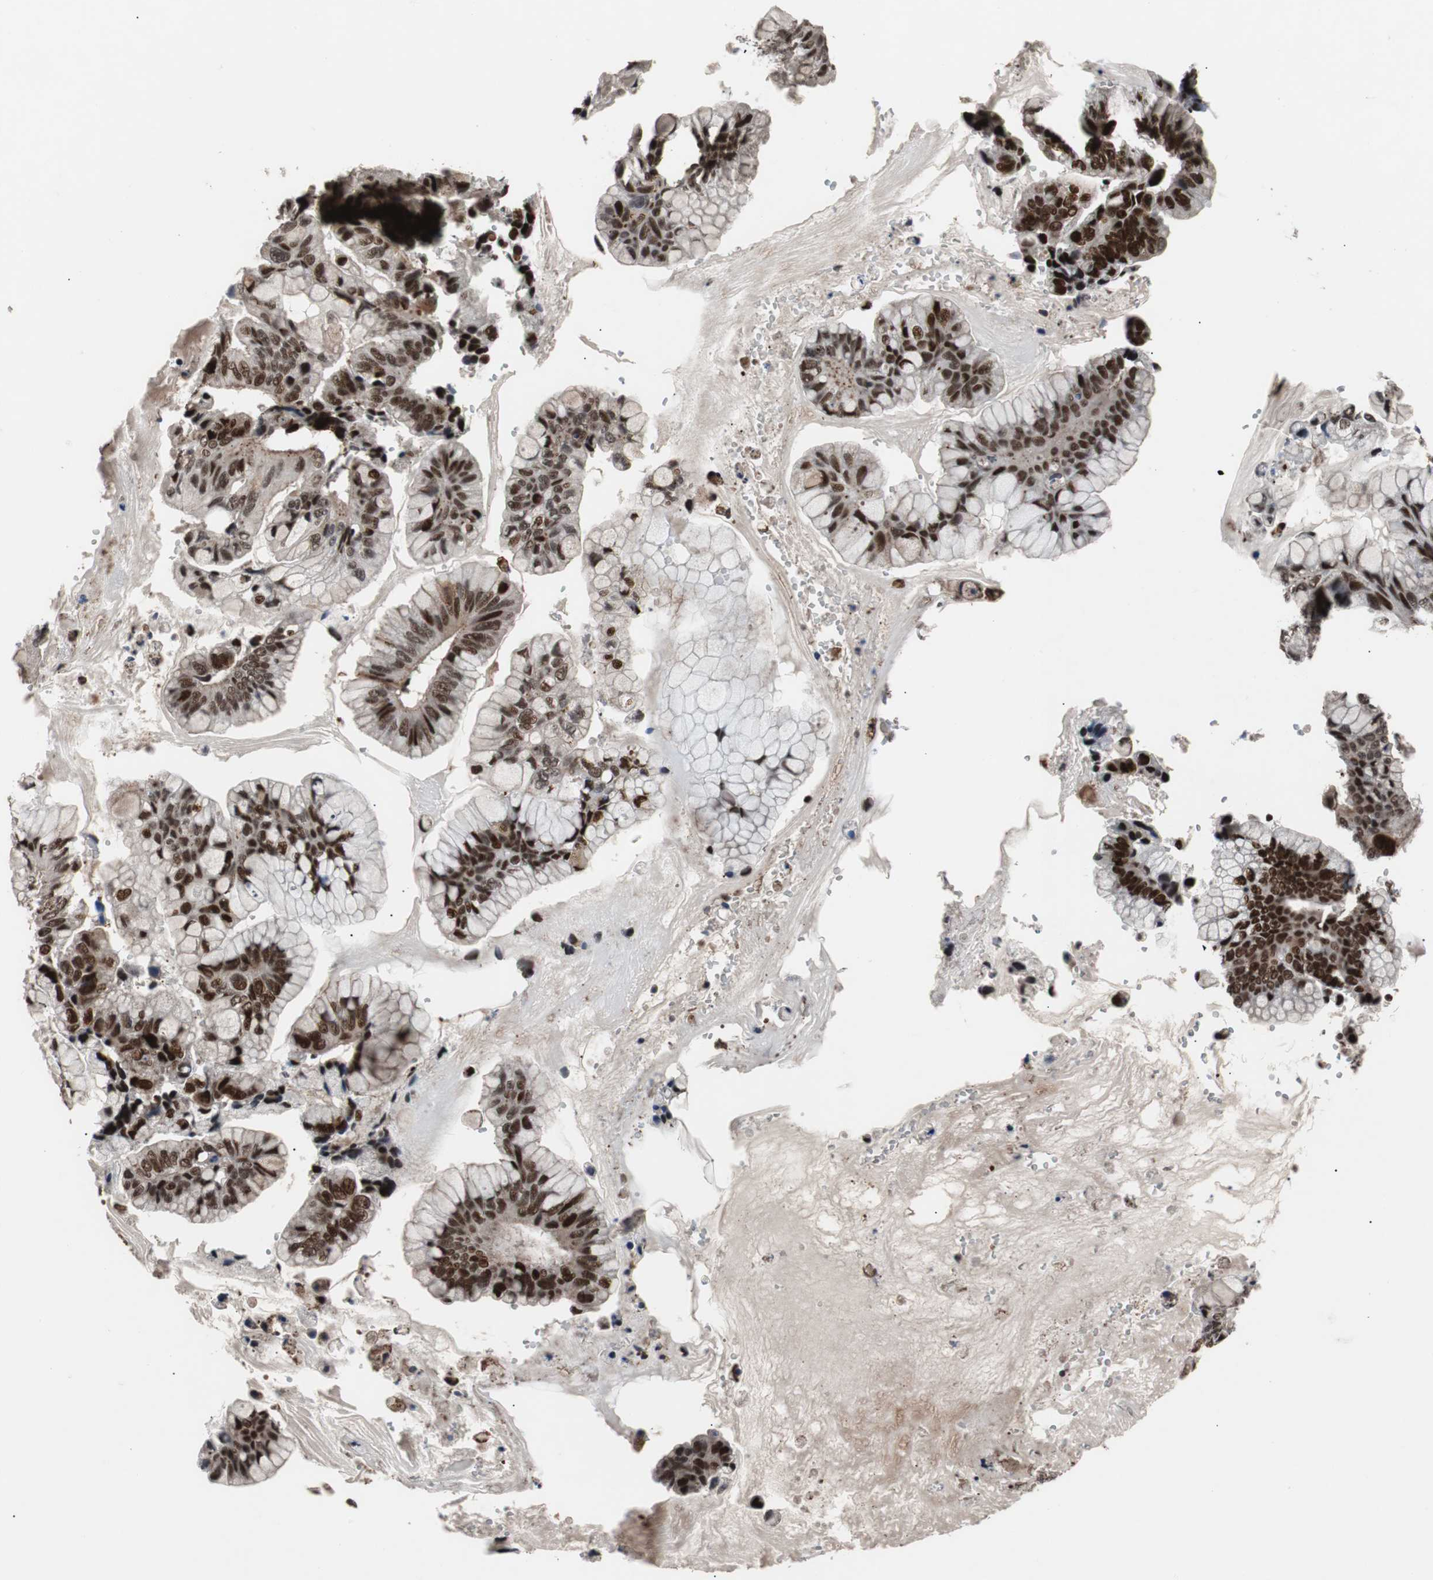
{"staining": {"intensity": "strong", "quantity": ">75%", "location": "nuclear"}, "tissue": "ovarian cancer", "cell_type": "Tumor cells", "image_type": "cancer", "snomed": [{"axis": "morphology", "description": "Cystadenocarcinoma, mucinous, NOS"}, {"axis": "topography", "description": "Ovary"}], "caption": "A brown stain shows strong nuclear staining of a protein in mucinous cystadenocarcinoma (ovarian) tumor cells.", "gene": "NBL1", "patient": {"sex": "female", "age": 36}}